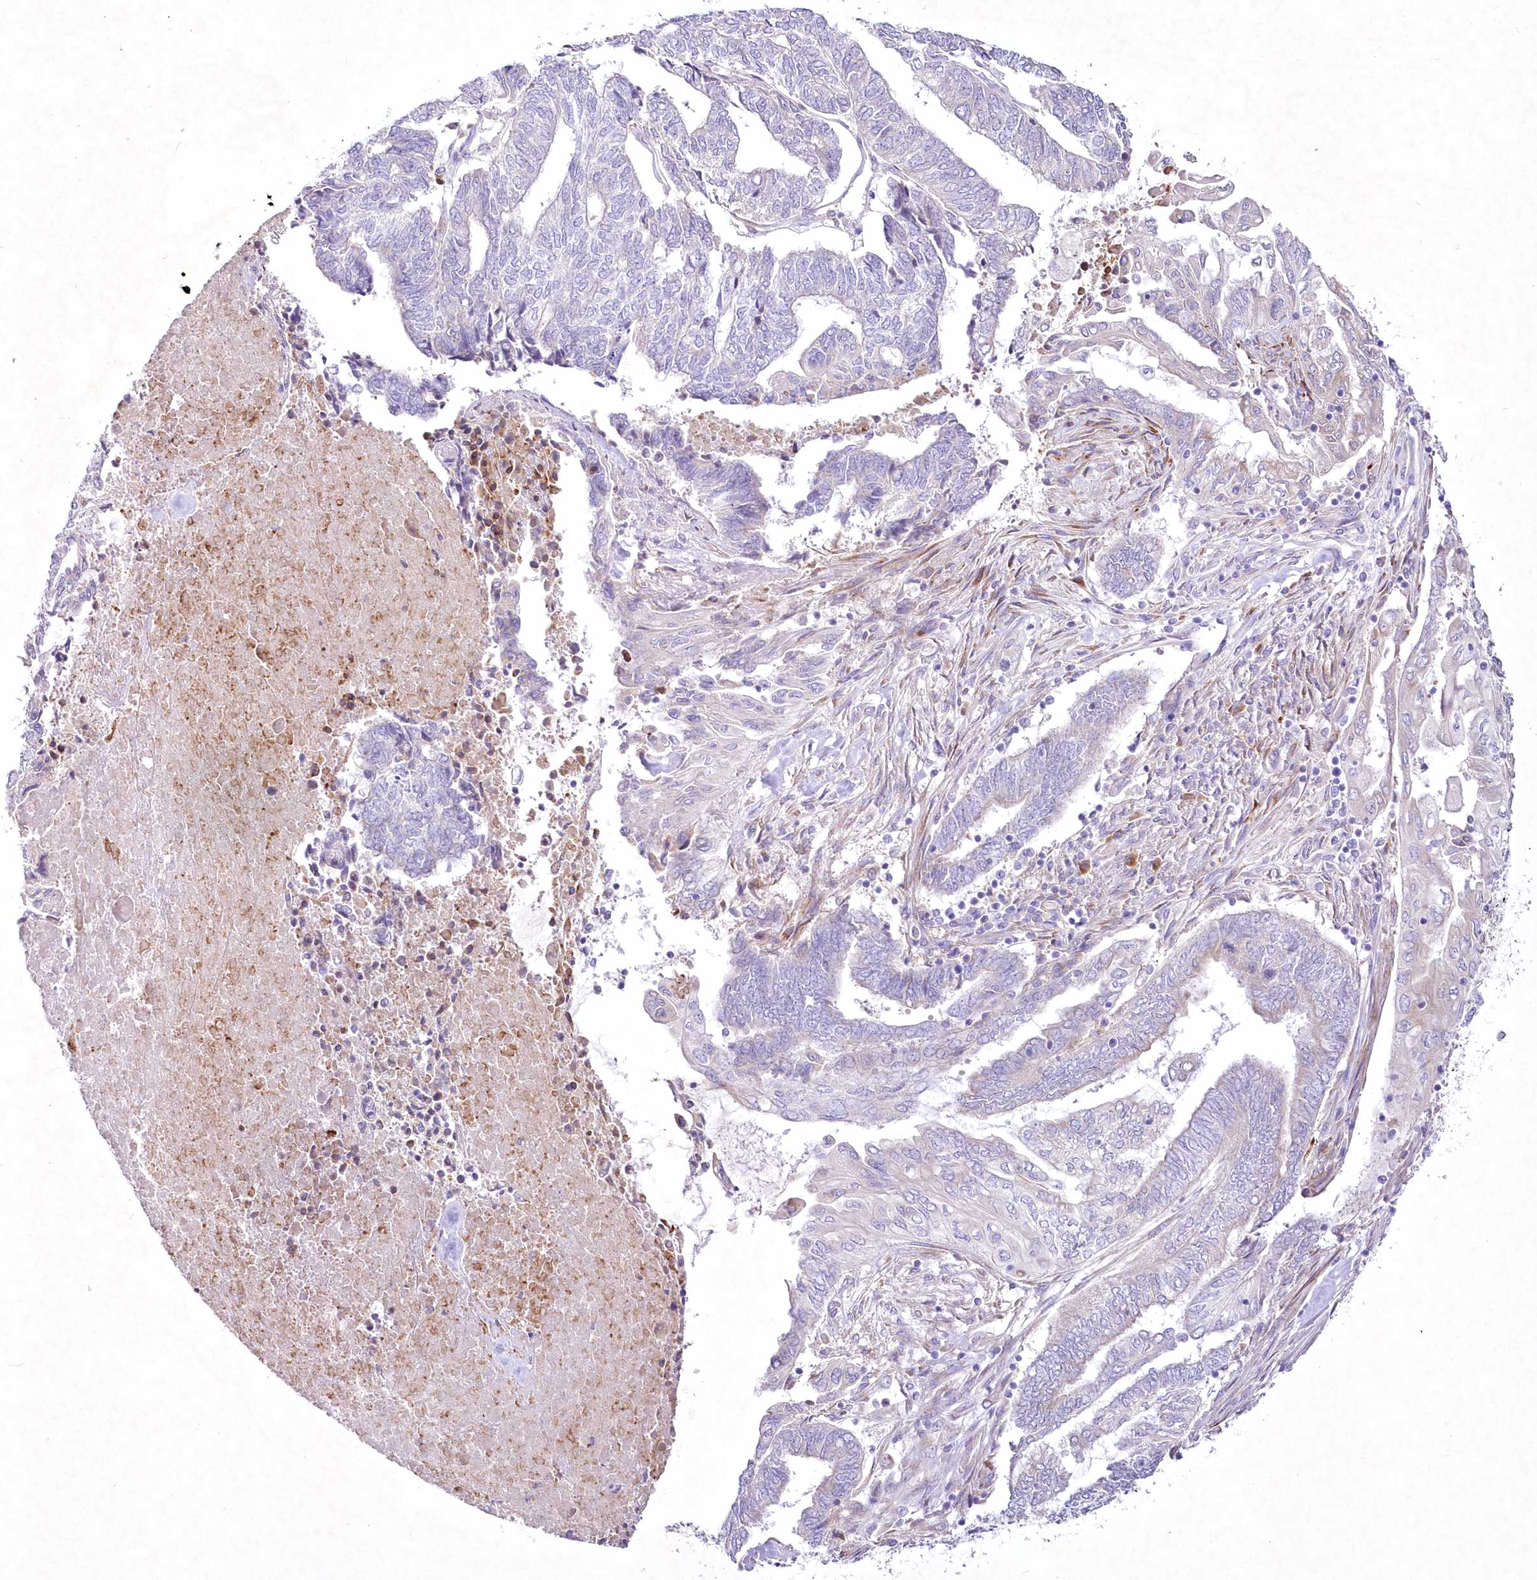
{"staining": {"intensity": "negative", "quantity": "none", "location": "none"}, "tissue": "endometrial cancer", "cell_type": "Tumor cells", "image_type": "cancer", "snomed": [{"axis": "morphology", "description": "Adenocarcinoma, NOS"}, {"axis": "topography", "description": "Uterus"}, {"axis": "topography", "description": "Endometrium"}], "caption": "Photomicrograph shows no protein positivity in tumor cells of endometrial cancer (adenocarcinoma) tissue. (DAB immunohistochemistry, high magnification).", "gene": "ARFGEF3", "patient": {"sex": "female", "age": 70}}